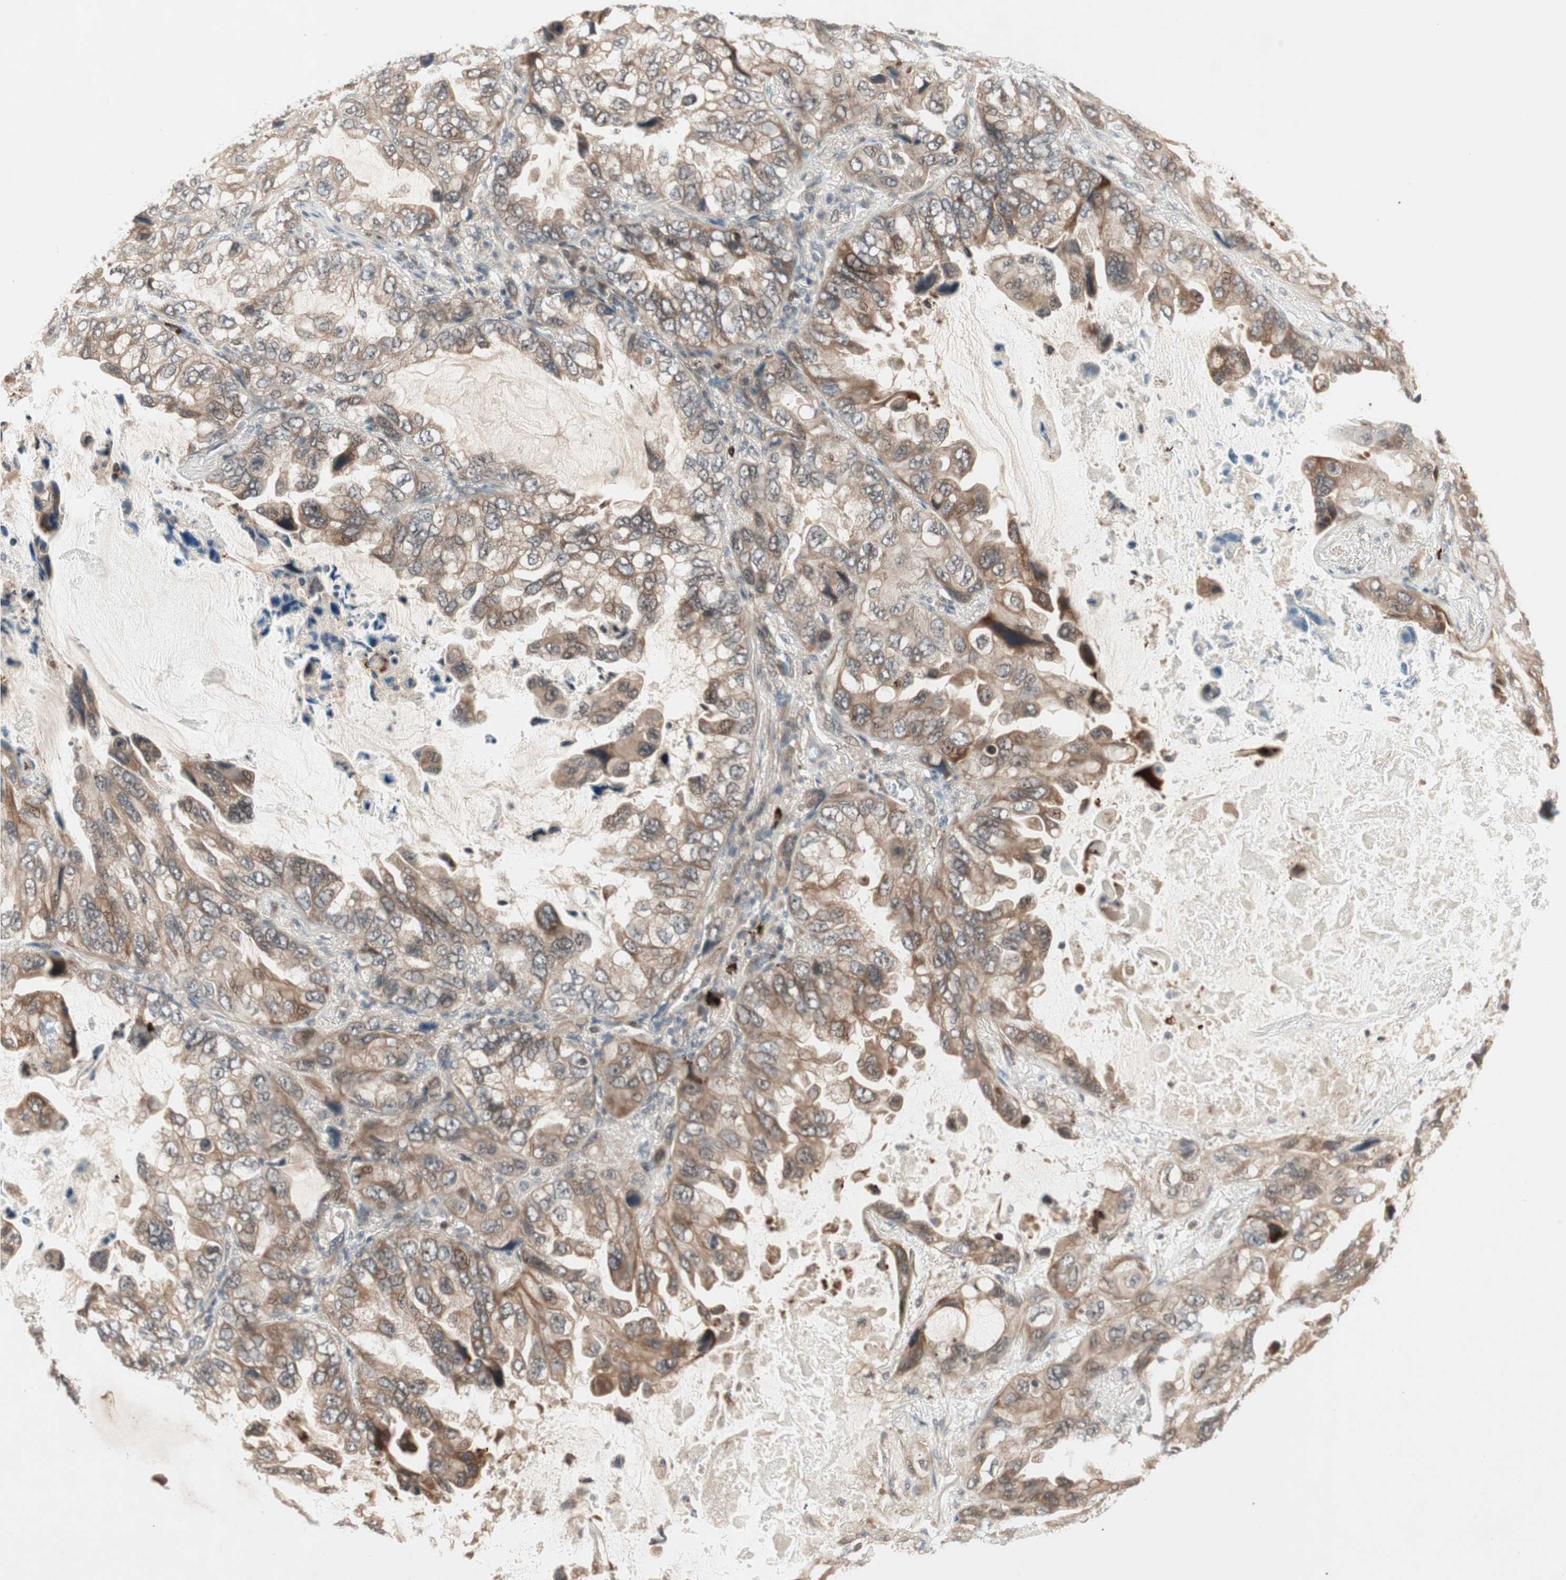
{"staining": {"intensity": "moderate", "quantity": "25%-75%", "location": "cytoplasmic/membranous"}, "tissue": "lung cancer", "cell_type": "Tumor cells", "image_type": "cancer", "snomed": [{"axis": "morphology", "description": "Squamous cell carcinoma, NOS"}, {"axis": "topography", "description": "Lung"}], "caption": "Tumor cells display medium levels of moderate cytoplasmic/membranous positivity in approximately 25%-75% of cells in human lung squamous cell carcinoma.", "gene": "PGBD1", "patient": {"sex": "female", "age": 73}}